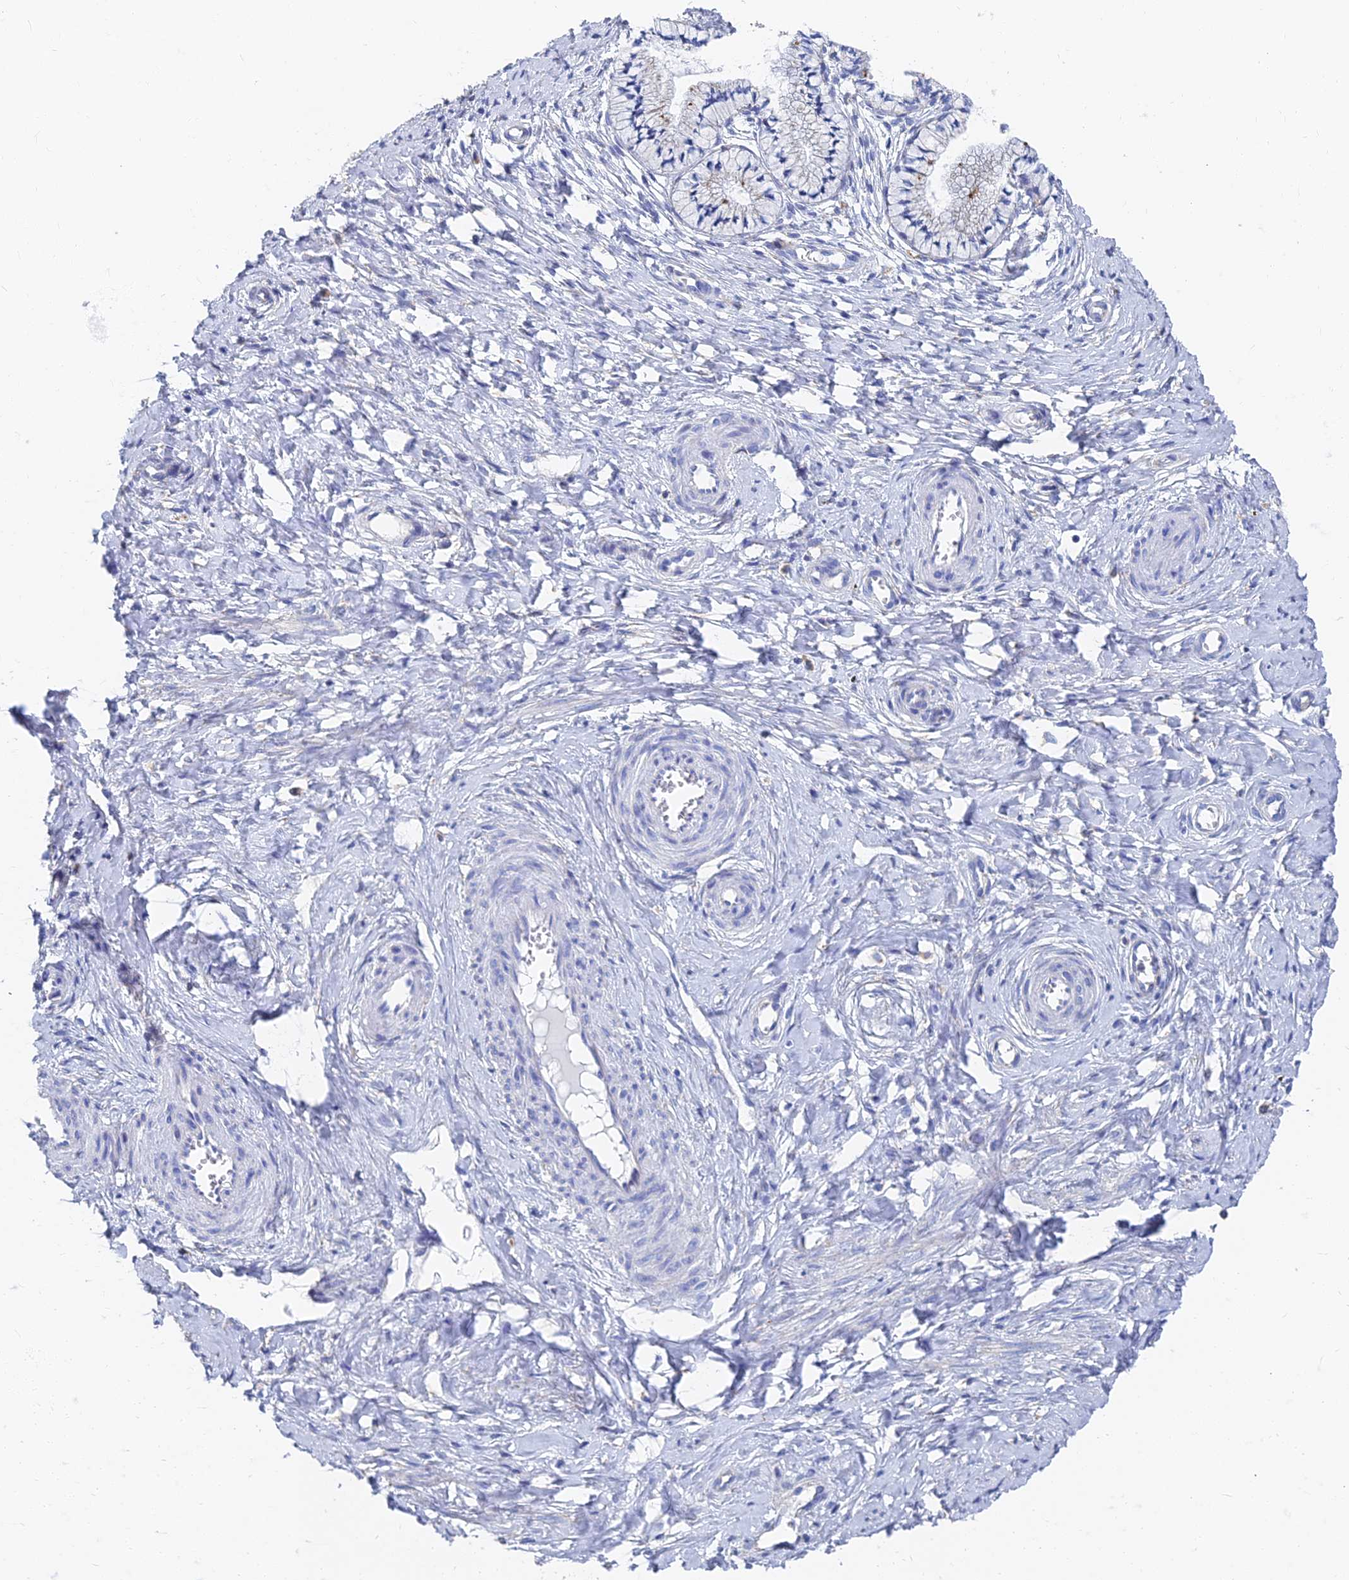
{"staining": {"intensity": "weak", "quantity": "<25%", "location": "cytoplasmic/membranous"}, "tissue": "cervix", "cell_type": "Glandular cells", "image_type": "normal", "snomed": [{"axis": "morphology", "description": "Normal tissue, NOS"}, {"axis": "topography", "description": "Cervix"}], "caption": "An image of cervix stained for a protein reveals no brown staining in glandular cells.", "gene": "SPNS1", "patient": {"sex": "female", "age": 36}}